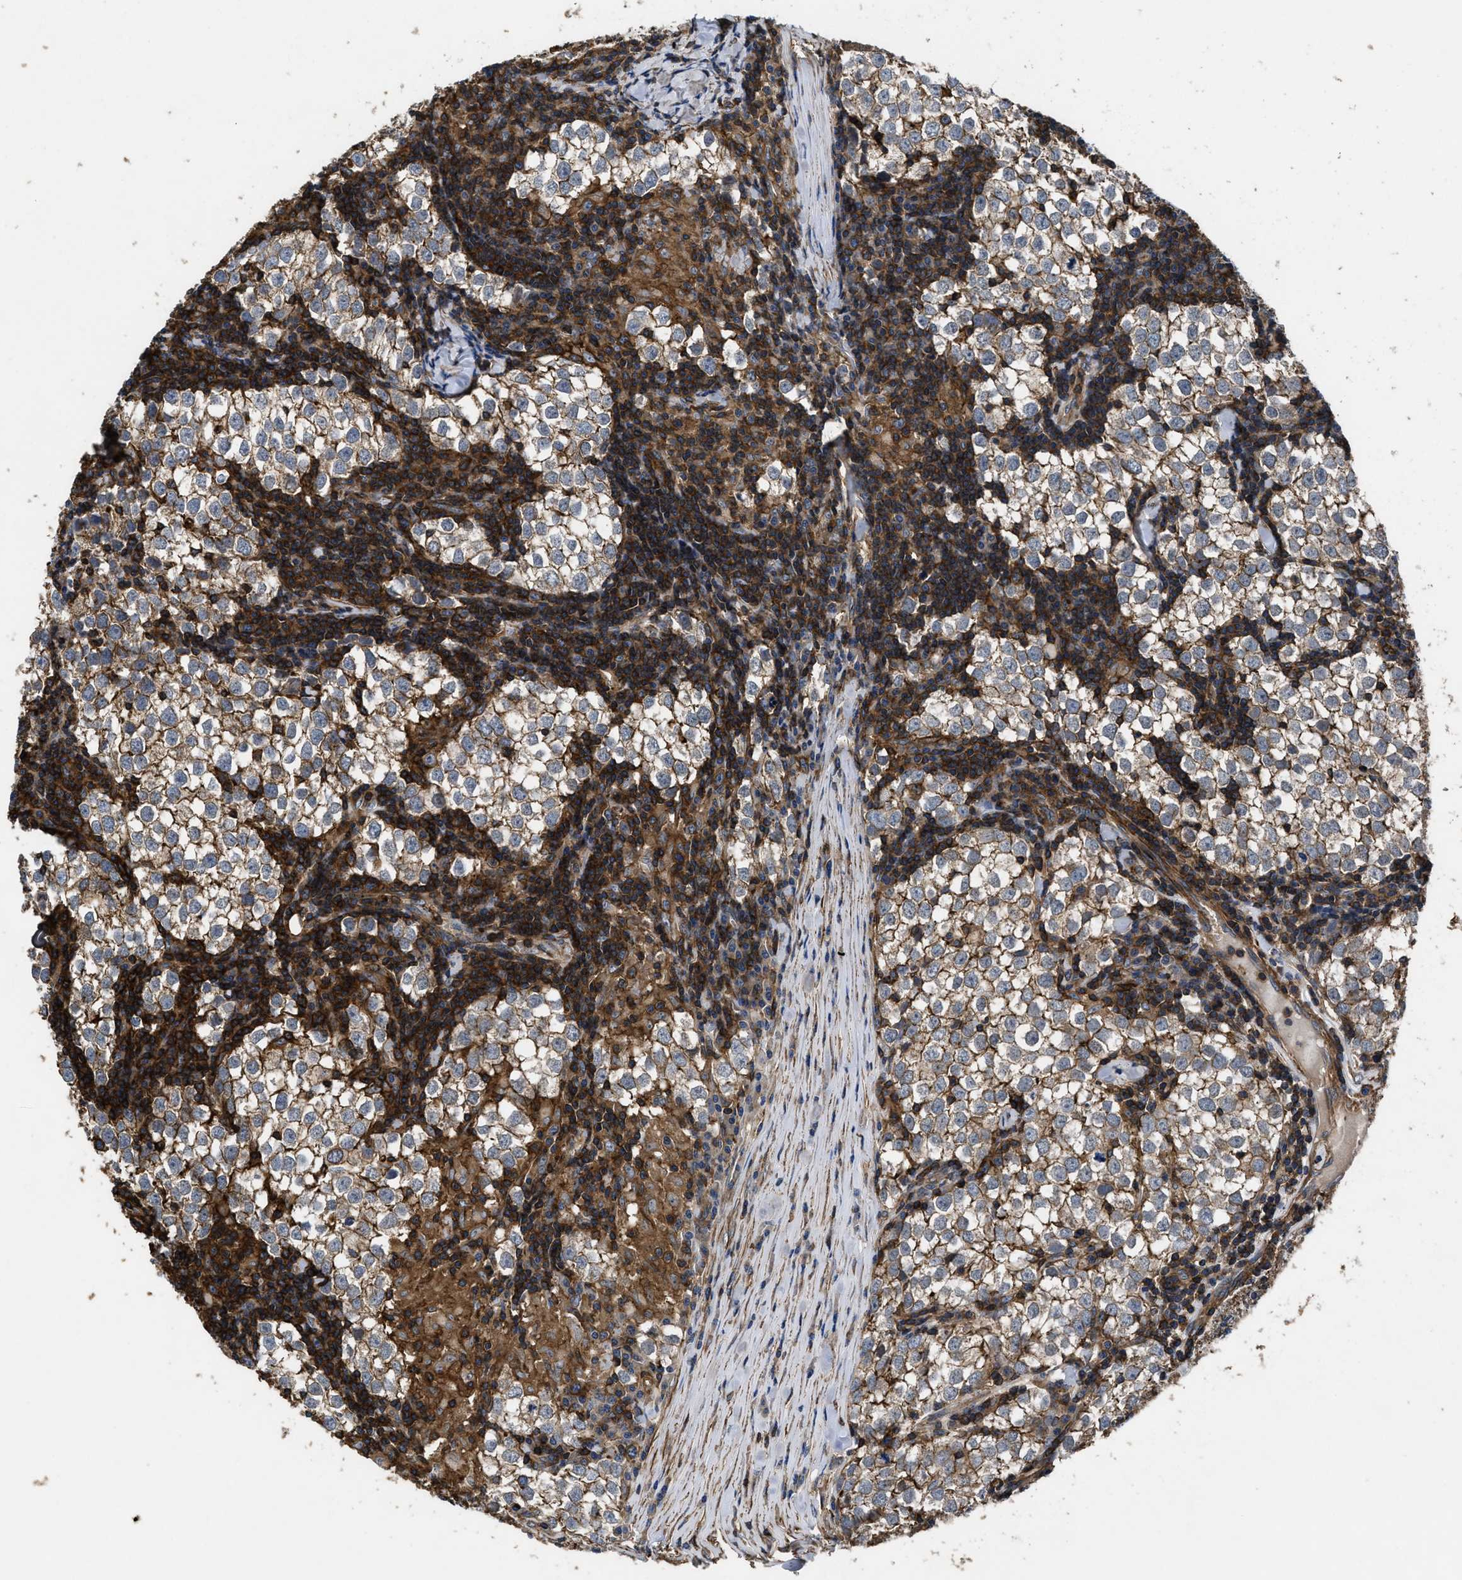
{"staining": {"intensity": "moderate", "quantity": ">75%", "location": "cytoplasmic/membranous"}, "tissue": "testis cancer", "cell_type": "Tumor cells", "image_type": "cancer", "snomed": [{"axis": "morphology", "description": "Seminoma, NOS"}, {"axis": "morphology", "description": "Carcinoma, Embryonal, NOS"}, {"axis": "topography", "description": "Testis"}], "caption": "Immunohistochemical staining of human testis cancer (embryonal carcinoma) exhibits moderate cytoplasmic/membranous protein expression in approximately >75% of tumor cells.", "gene": "SCUBE2", "patient": {"sex": "male", "age": 36}}